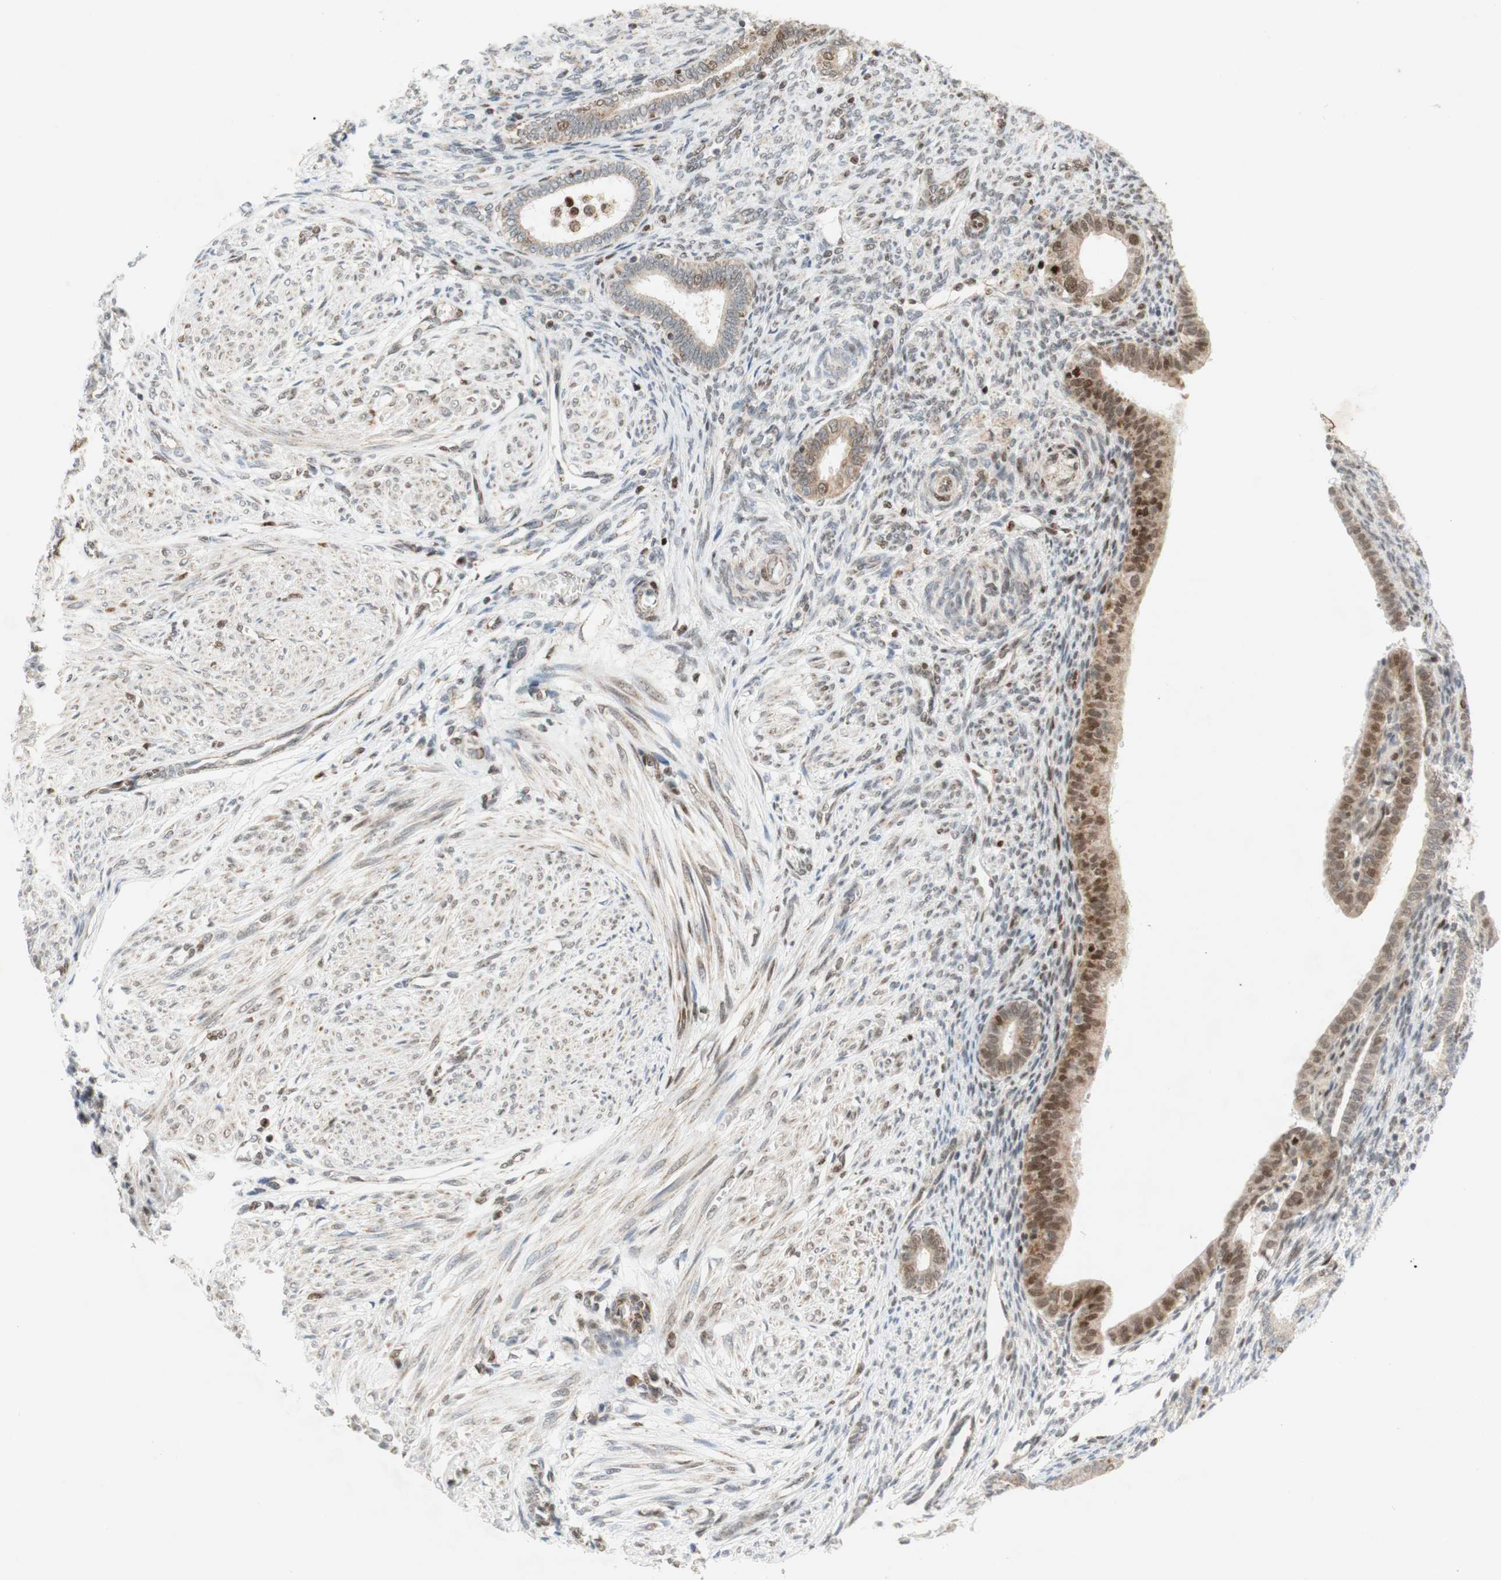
{"staining": {"intensity": "moderate", "quantity": "<25%", "location": "cytoplasmic/membranous"}, "tissue": "endometrium", "cell_type": "Cells in endometrial stroma", "image_type": "normal", "snomed": [{"axis": "morphology", "description": "Normal tissue, NOS"}, {"axis": "topography", "description": "Endometrium"}], "caption": "IHC image of normal endometrium: human endometrium stained using immunohistochemistry (IHC) displays low levels of moderate protein expression localized specifically in the cytoplasmic/membranous of cells in endometrial stroma, appearing as a cytoplasmic/membranous brown color.", "gene": "DNMT3A", "patient": {"sex": "female", "age": 72}}